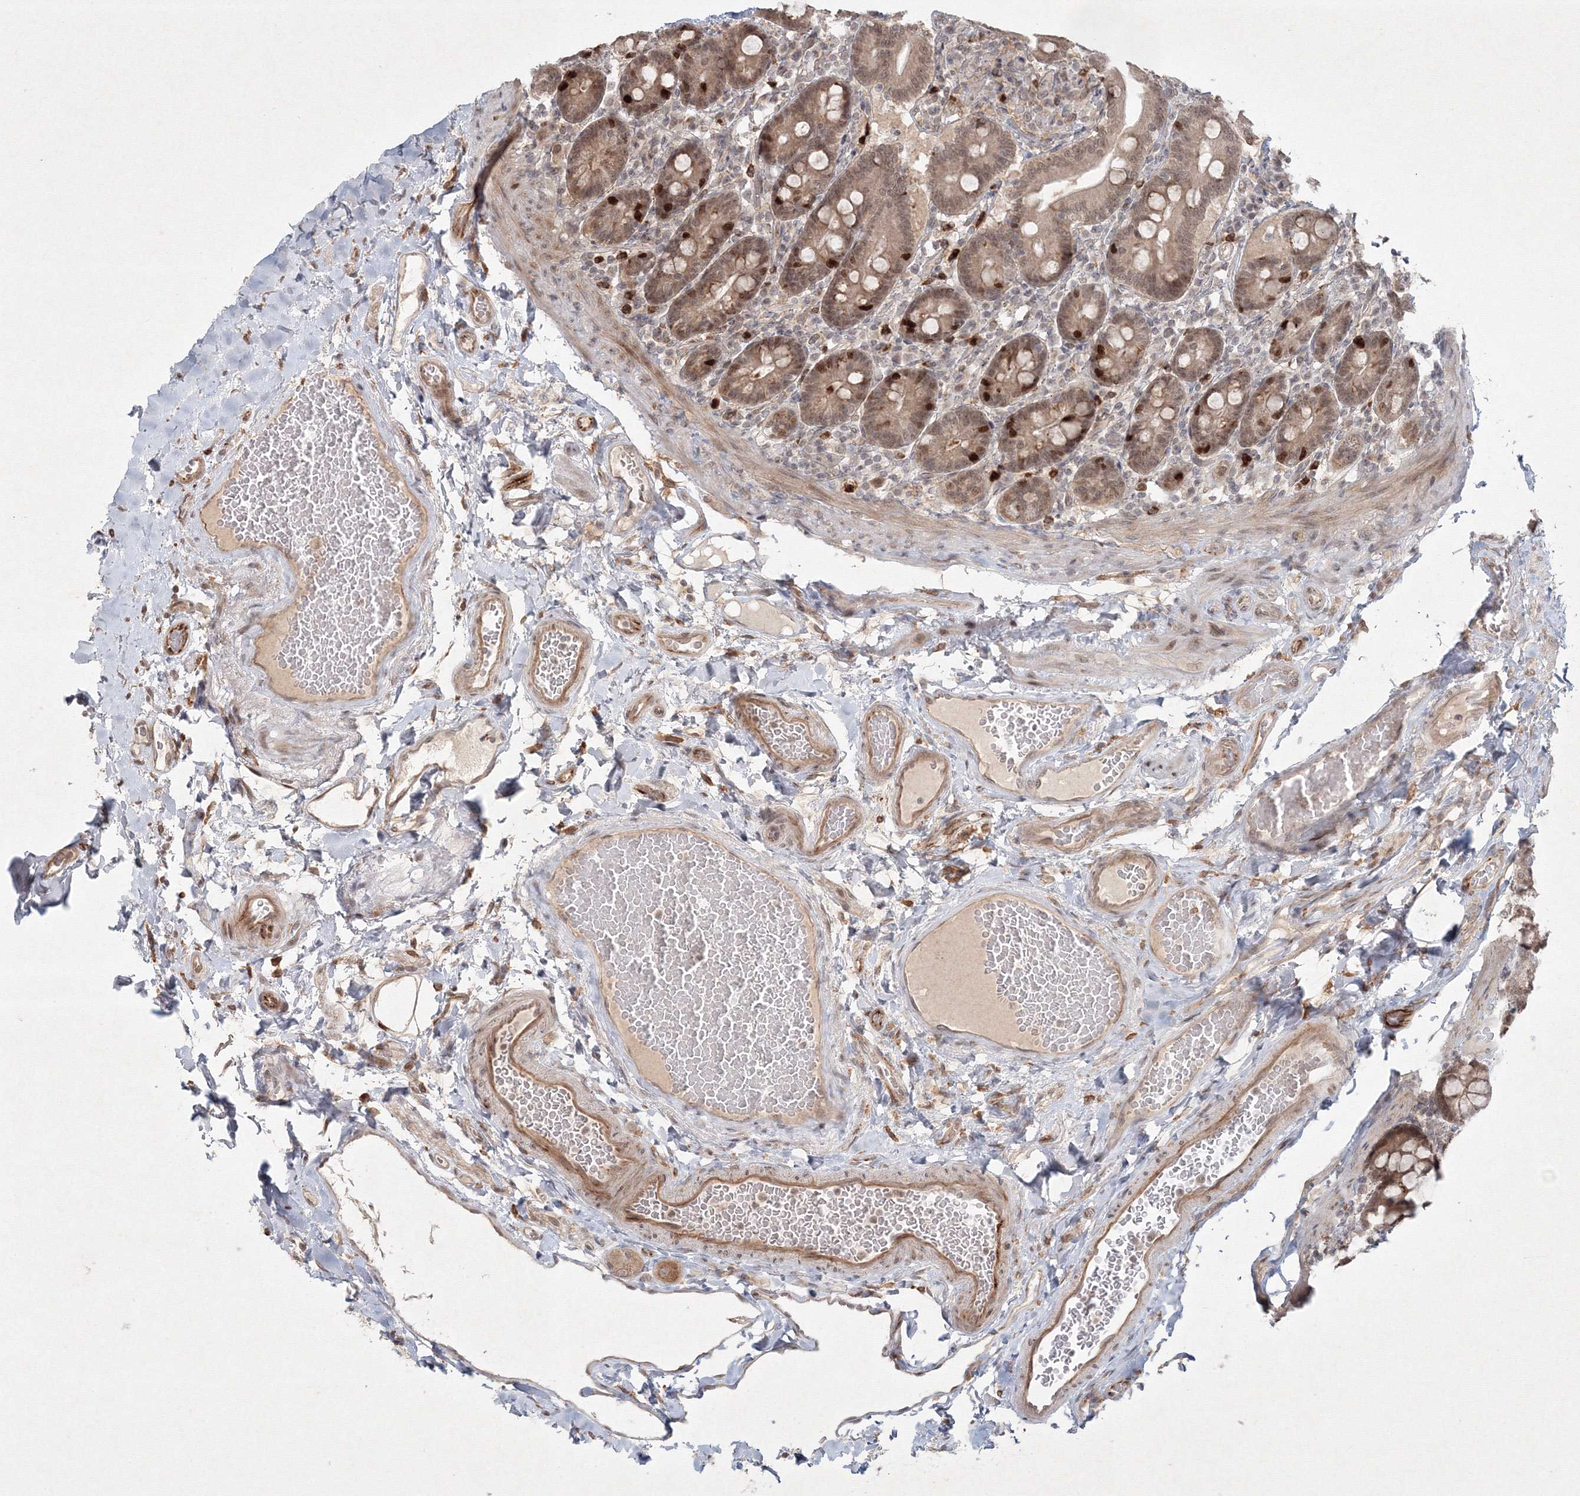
{"staining": {"intensity": "strong", "quantity": ">75%", "location": "cytoplasmic/membranous,nuclear"}, "tissue": "duodenum", "cell_type": "Glandular cells", "image_type": "normal", "snomed": [{"axis": "morphology", "description": "Normal tissue, NOS"}, {"axis": "topography", "description": "Duodenum"}], "caption": "Duodenum stained with IHC shows strong cytoplasmic/membranous,nuclear positivity in about >75% of glandular cells. The protein is stained brown, and the nuclei are stained in blue (DAB IHC with brightfield microscopy, high magnification).", "gene": "KIF20A", "patient": {"sex": "male", "age": 54}}